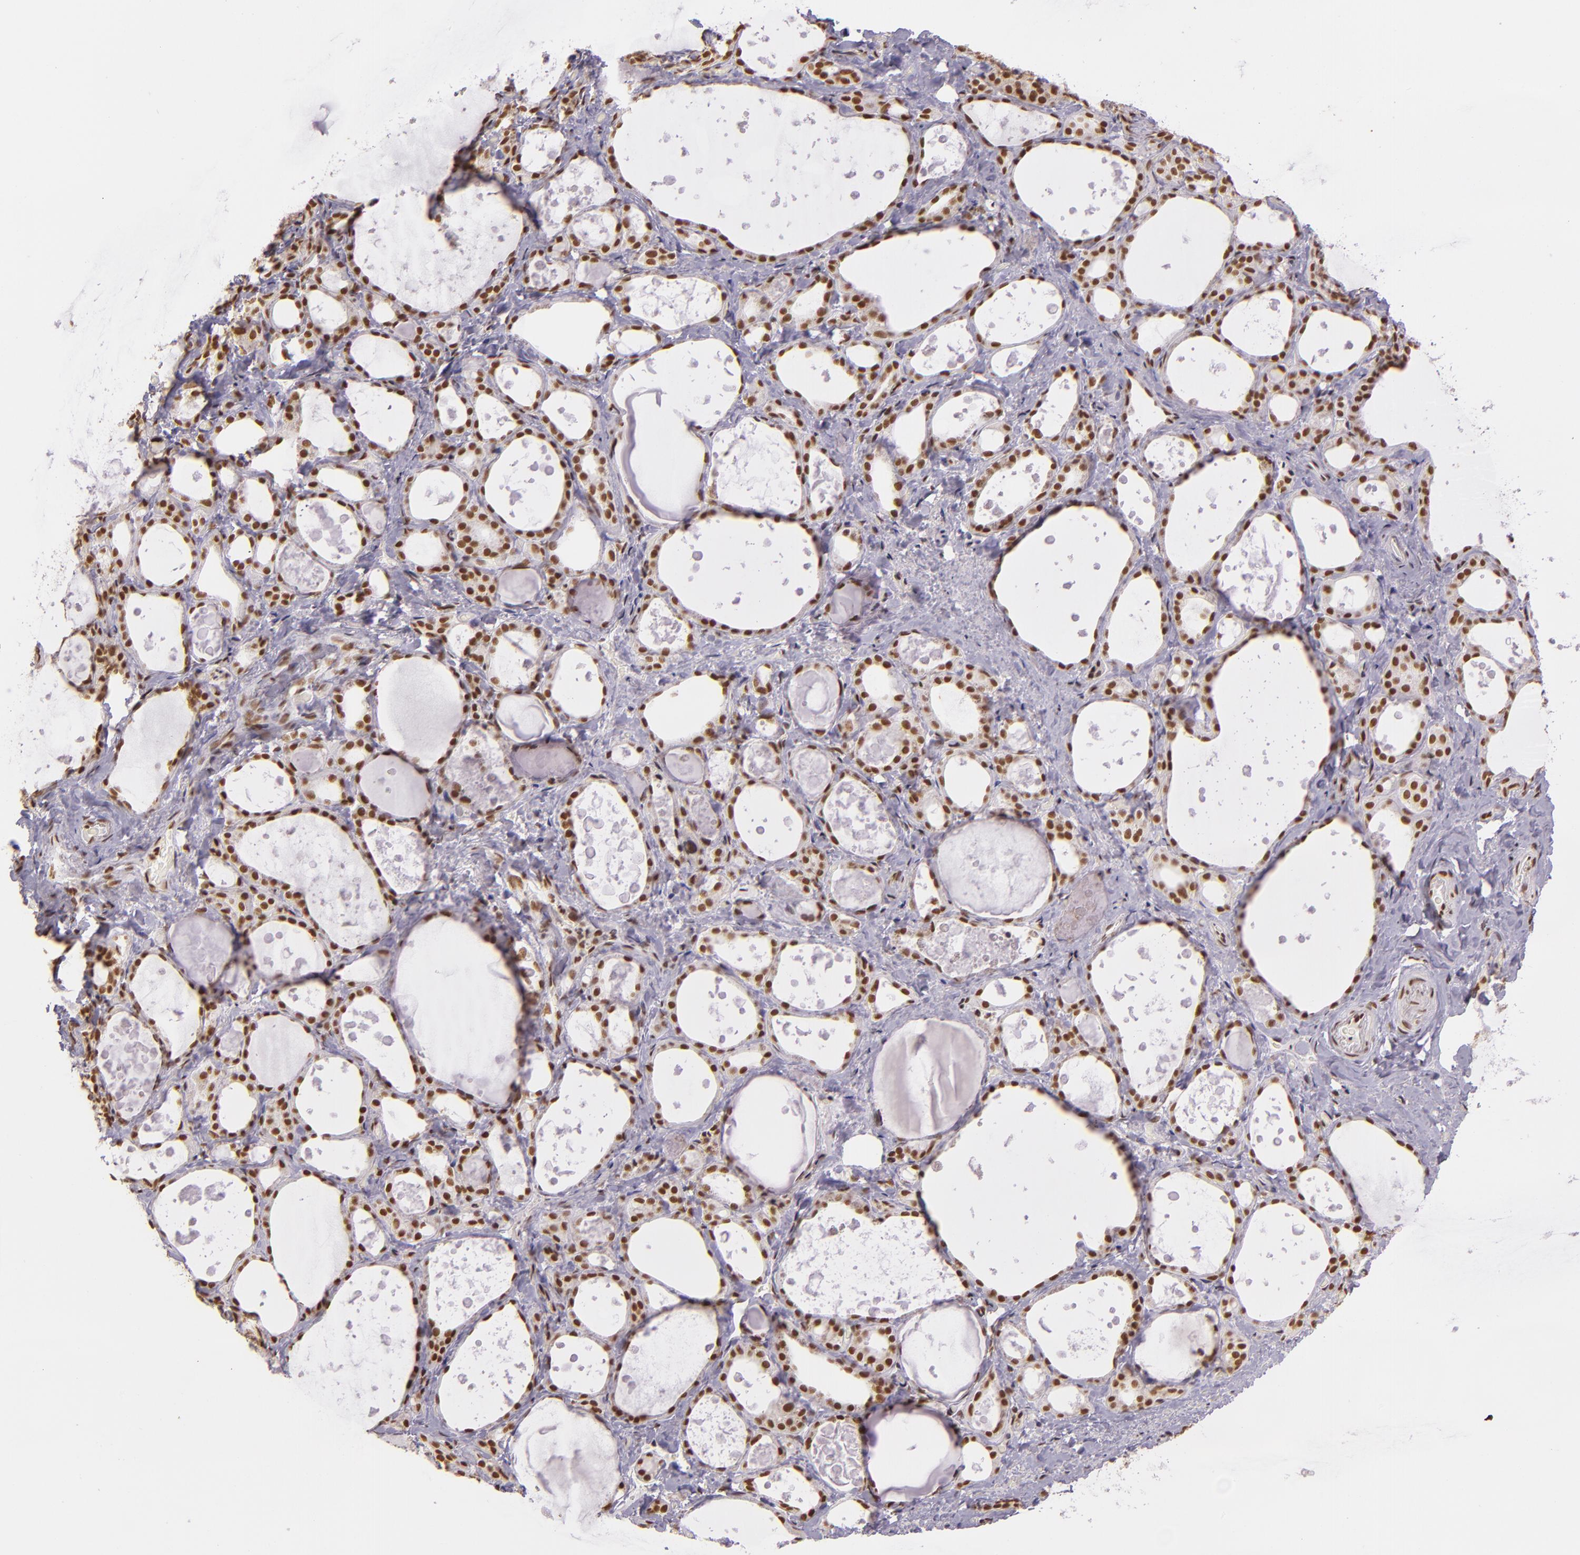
{"staining": {"intensity": "moderate", "quantity": ">75%", "location": "nuclear"}, "tissue": "thyroid gland", "cell_type": "Glandular cells", "image_type": "normal", "snomed": [{"axis": "morphology", "description": "Normal tissue, NOS"}, {"axis": "topography", "description": "Thyroid gland"}], "caption": "Protein analysis of normal thyroid gland demonstrates moderate nuclear staining in approximately >75% of glandular cells.", "gene": "USF1", "patient": {"sex": "female", "age": 75}}